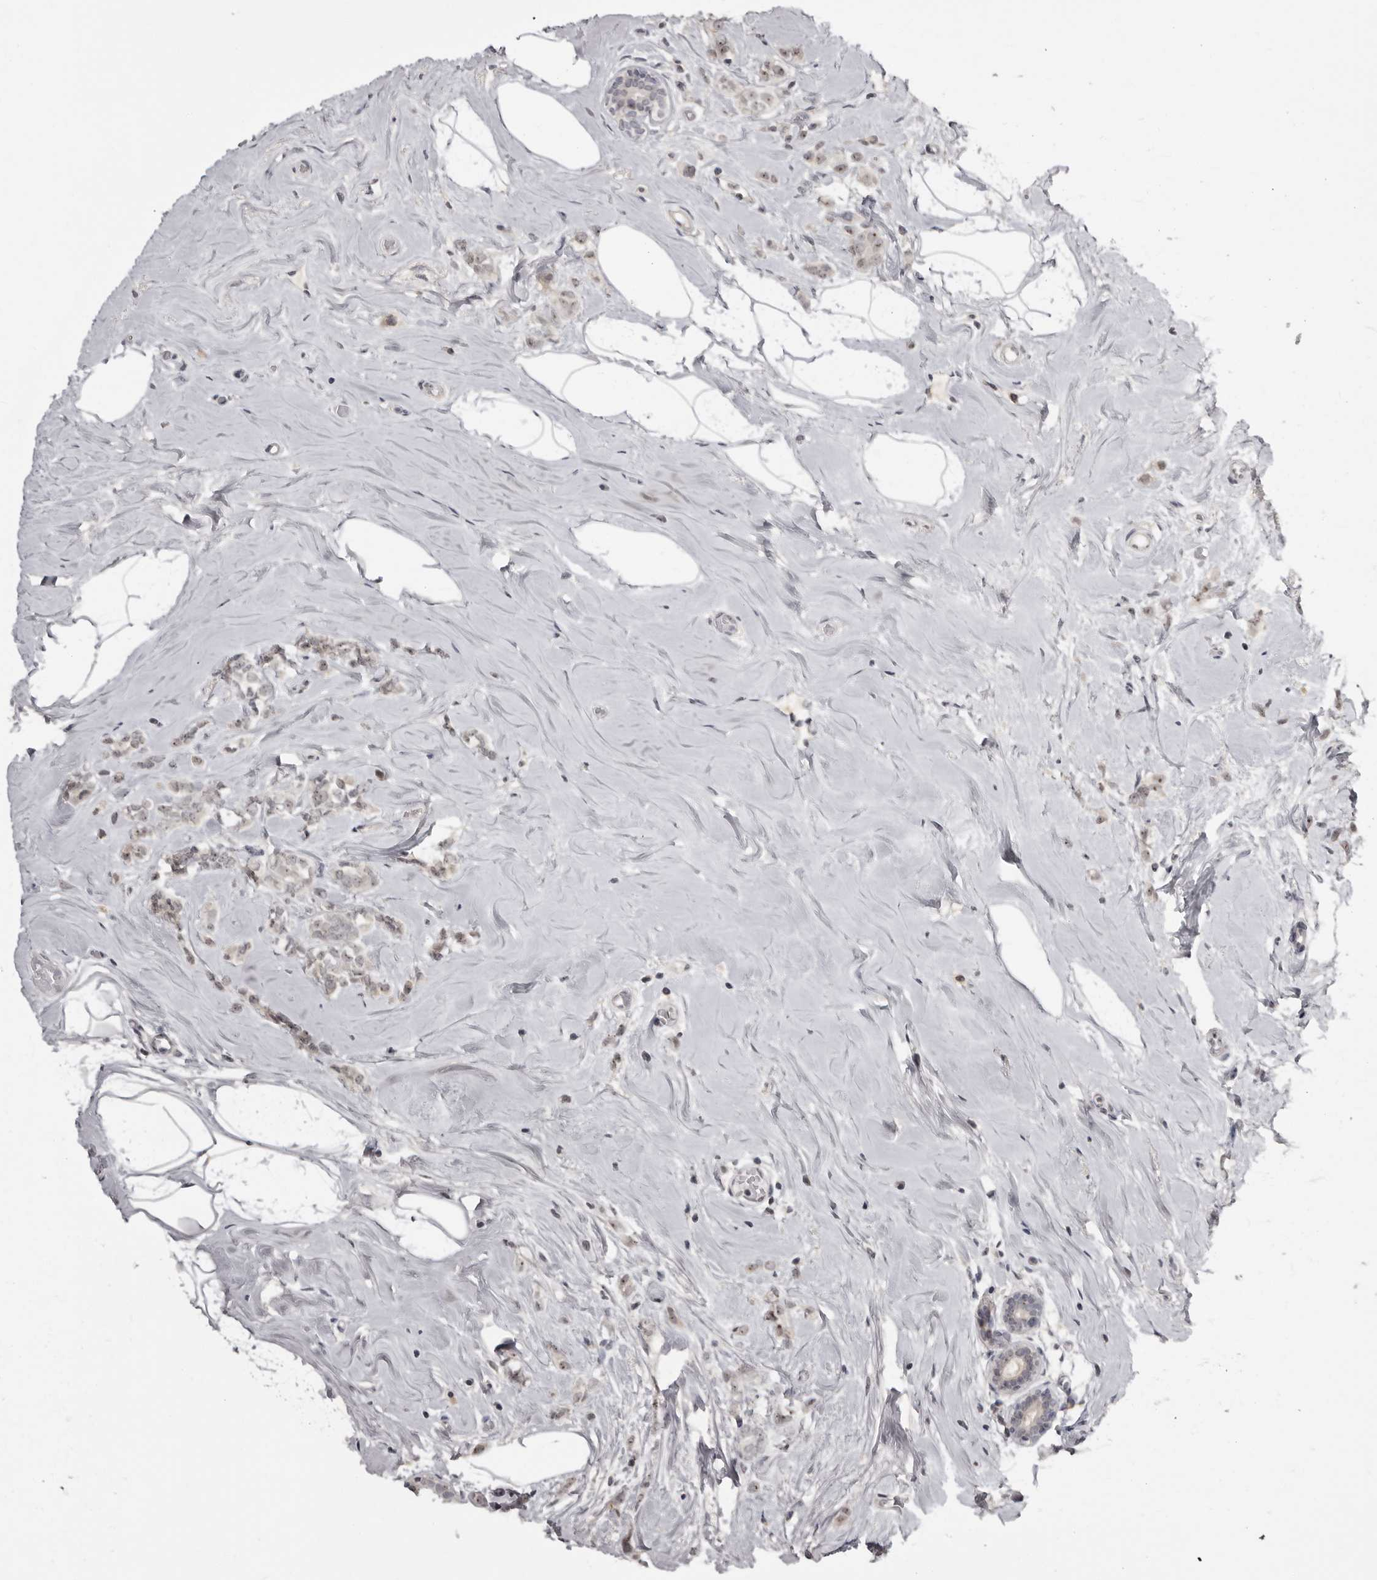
{"staining": {"intensity": "weak", "quantity": "25%-75%", "location": "nuclear"}, "tissue": "breast cancer", "cell_type": "Tumor cells", "image_type": "cancer", "snomed": [{"axis": "morphology", "description": "Lobular carcinoma"}, {"axis": "topography", "description": "Breast"}], "caption": "Breast lobular carcinoma stained with immunohistochemistry exhibits weak nuclear expression in about 25%-75% of tumor cells.", "gene": "MRTO4", "patient": {"sex": "female", "age": 47}}